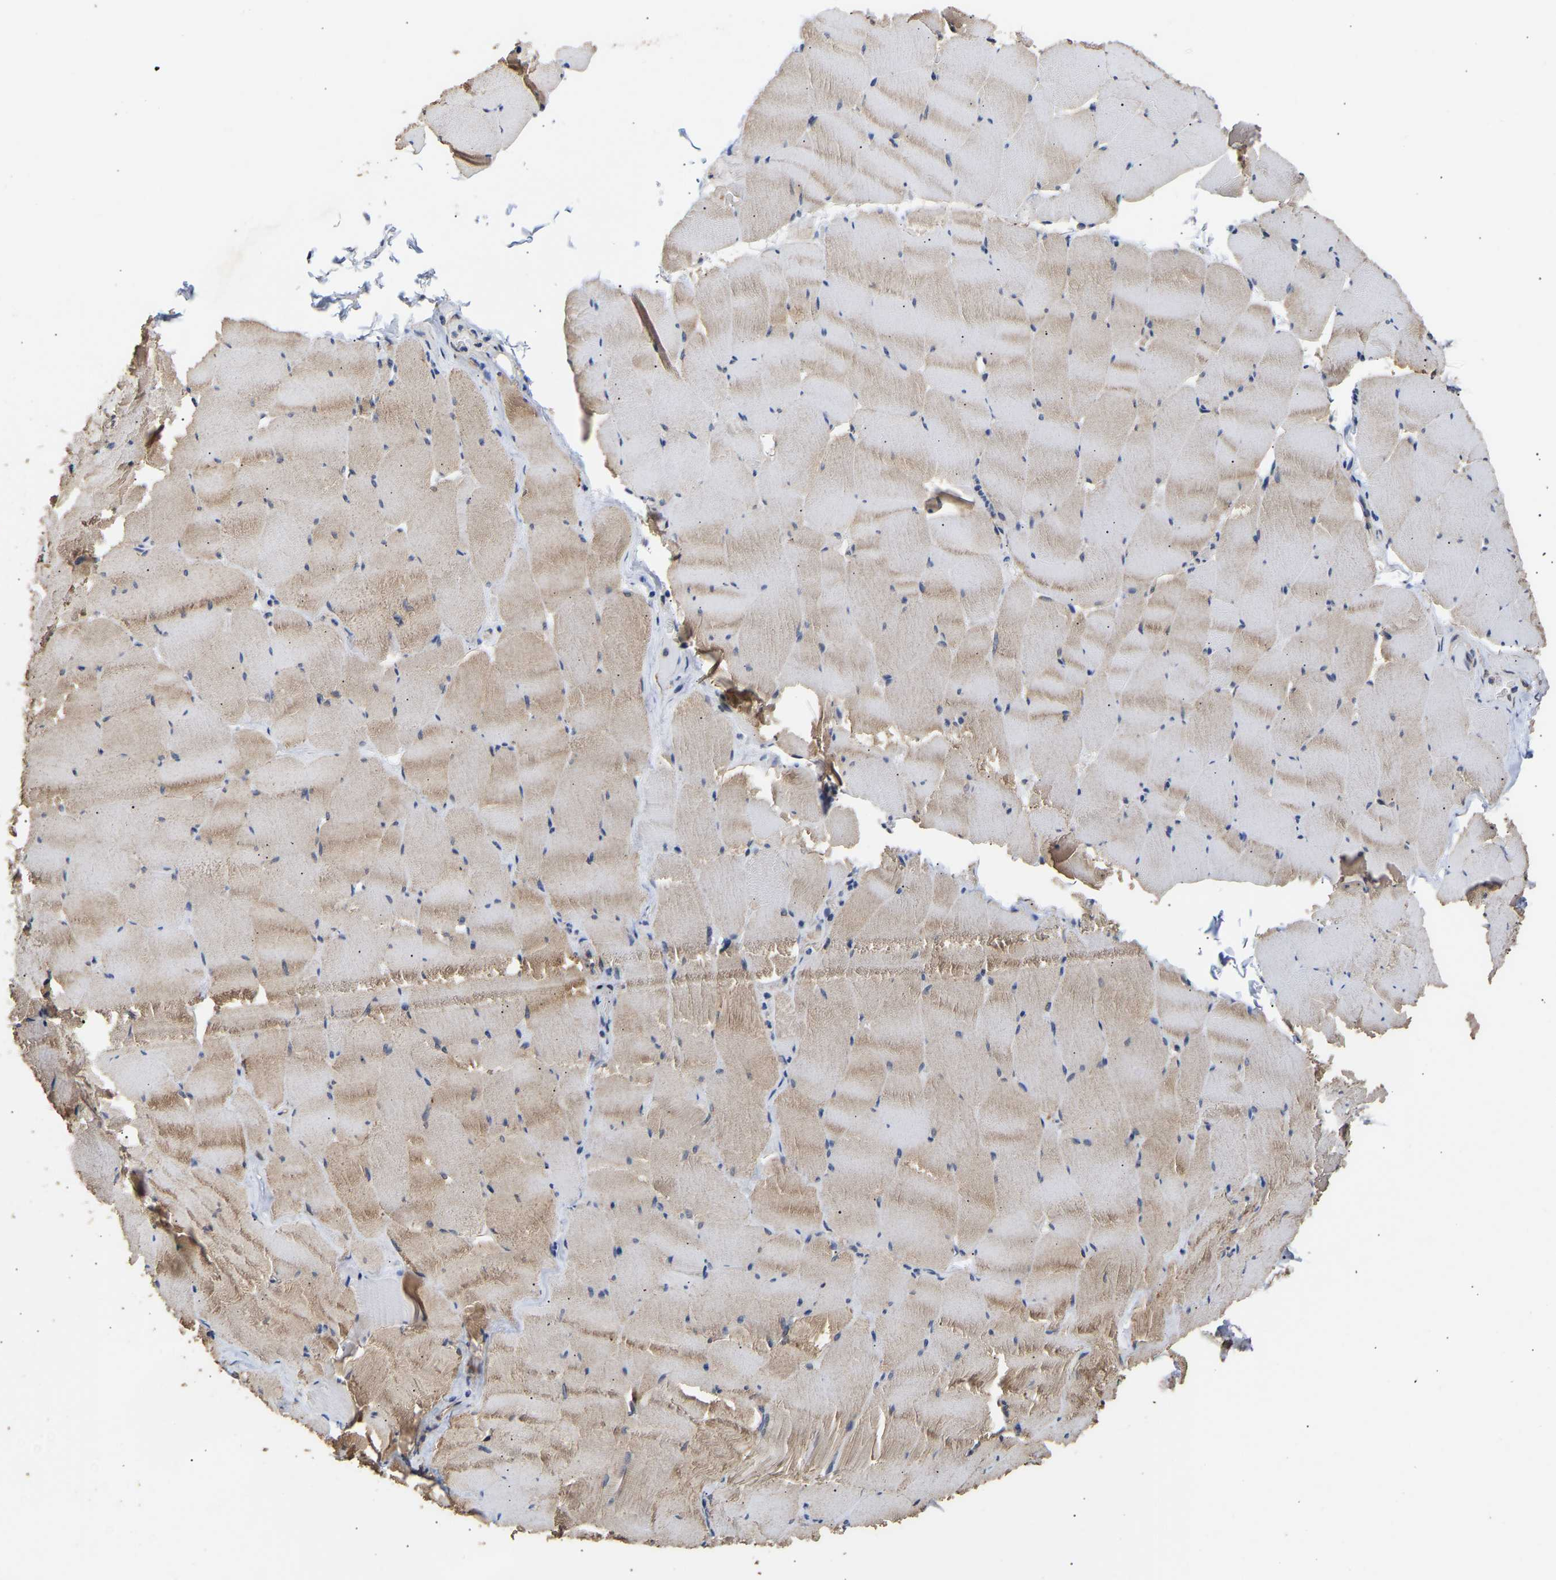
{"staining": {"intensity": "moderate", "quantity": ">75%", "location": "cytoplasmic/membranous"}, "tissue": "skeletal muscle", "cell_type": "Myocytes", "image_type": "normal", "snomed": [{"axis": "morphology", "description": "Normal tissue, NOS"}, {"axis": "topography", "description": "Skeletal muscle"}], "caption": "Immunohistochemistry (IHC) of normal human skeletal muscle reveals medium levels of moderate cytoplasmic/membranous positivity in approximately >75% of myocytes. (IHC, brightfield microscopy, high magnification).", "gene": "ZNF26", "patient": {"sex": "male", "age": 62}}